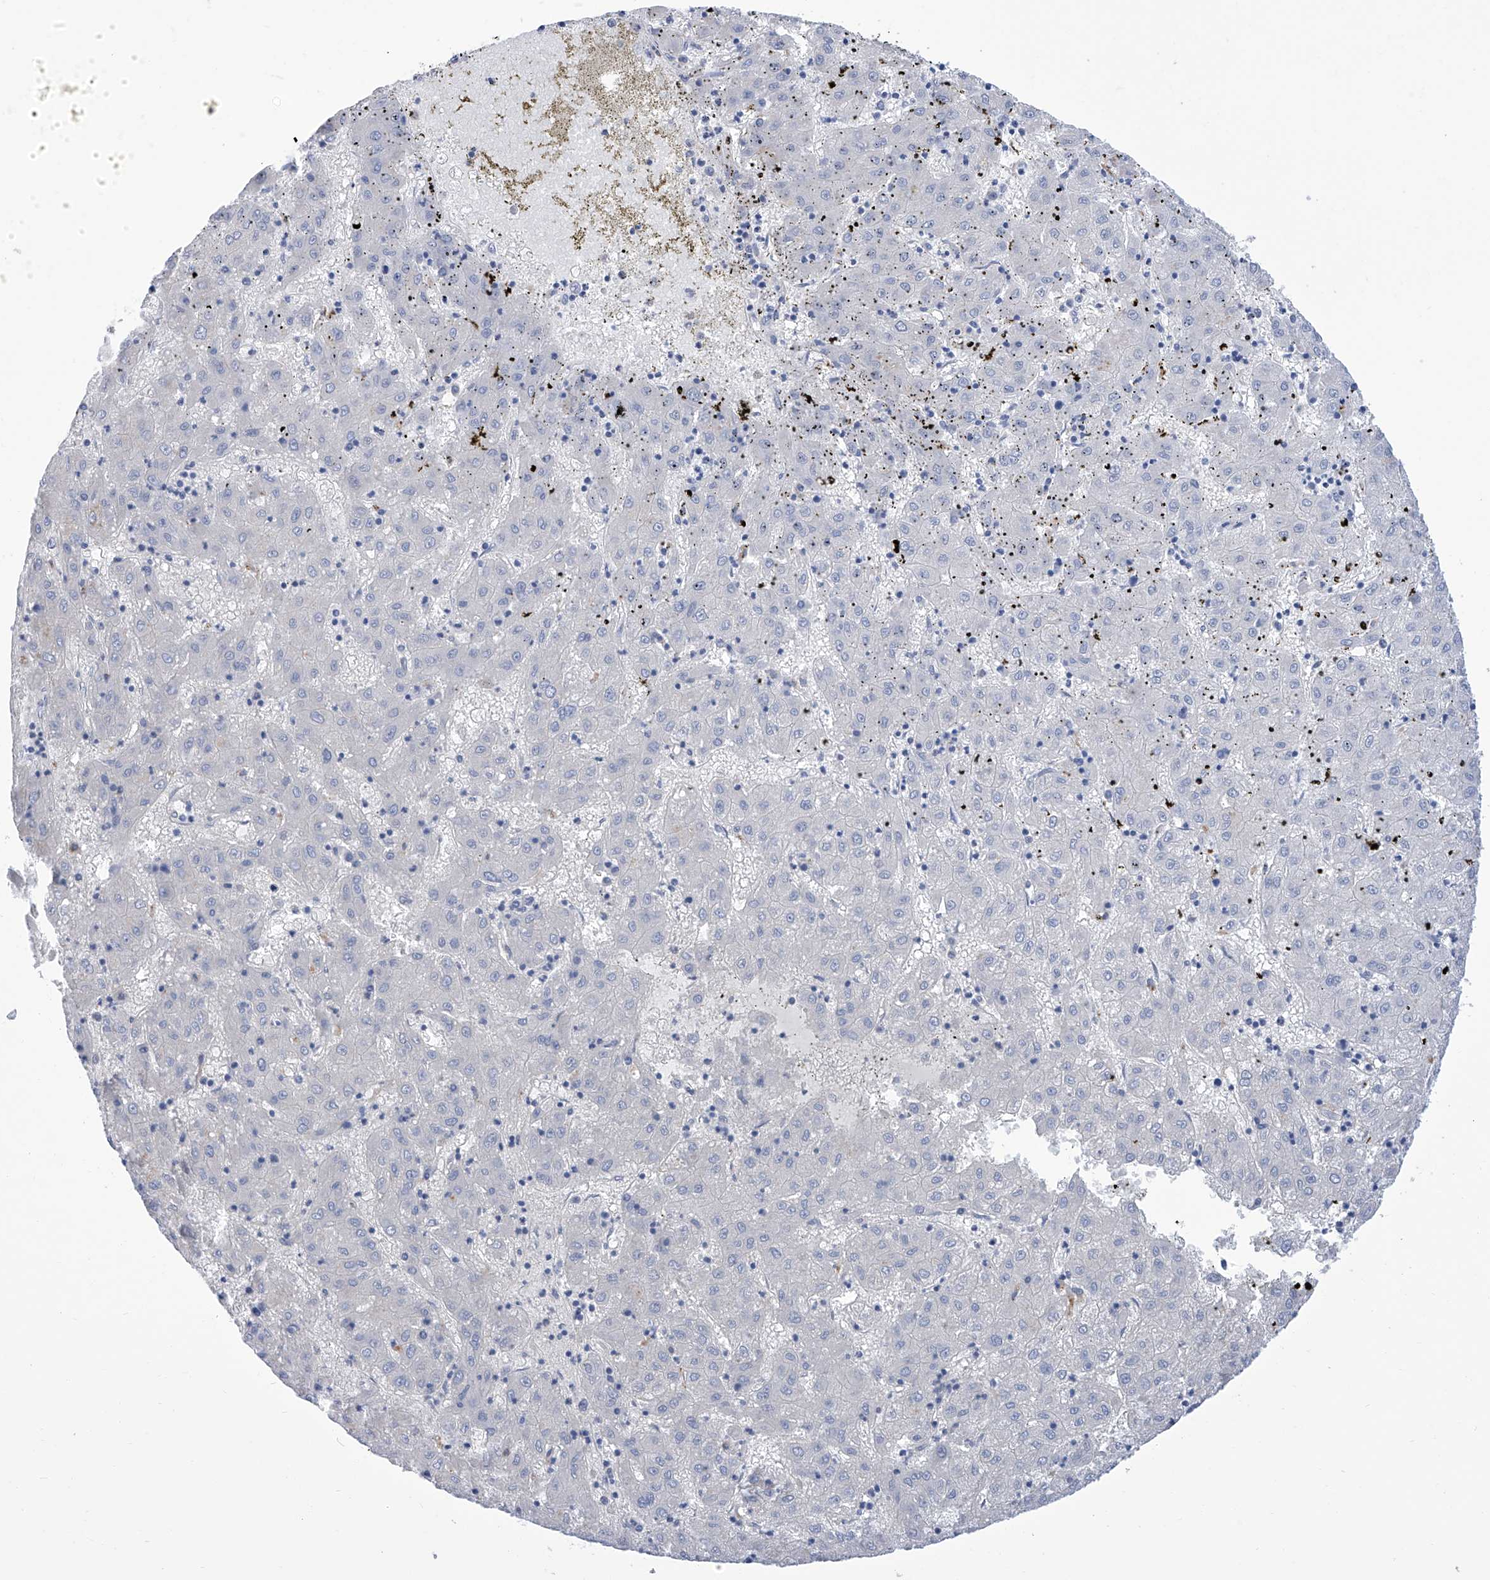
{"staining": {"intensity": "negative", "quantity": "none", "location": "none"}, "tissue": "liver cancer", "cell_type": "Tumor cells", "image_type": "cancer", "snomed": [{"axis": "morphology", "description": "Carcinoma, Hepatocellular, NOS"}, {"axis": "topography", "description": "Liver"}], "caption": "This is an IHC micrograph of human liver hepatocellular carcinoma. There is no staining in tumor cells.", "gene": "IMPA2", "patient": {"sex": "male", "age": 72}}